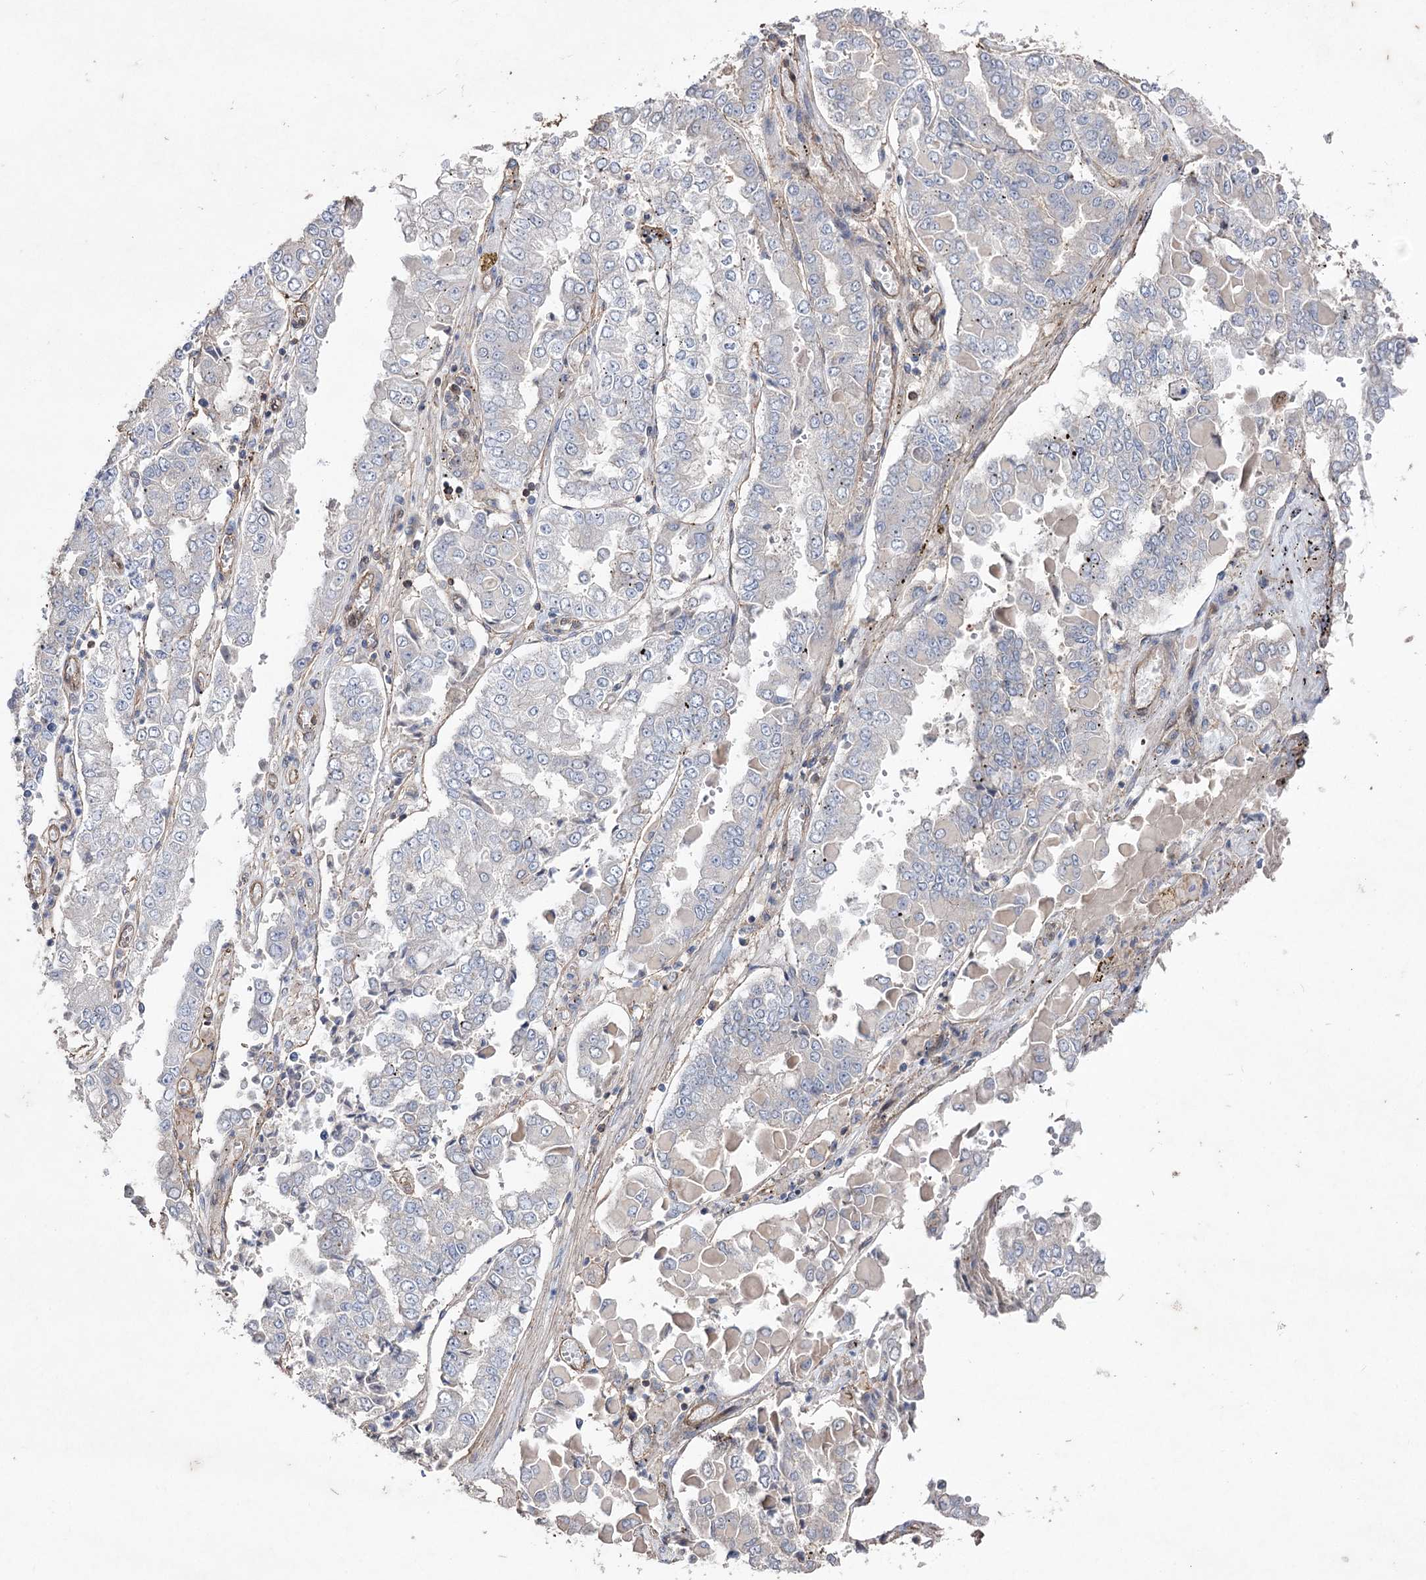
{"staining": {"intensity": "negative", "quantity": "none", "location": "none"}, "tissue": "stomach cancer", "cell_type": "Tumor cells", "image_type": "cancer", "snomed": [{"axis": "morphology", "description": "Adenocarcinoma, NOS"}, {"axis": "topography", "description": "Stomach"}], "caption": "Stomach cancer was stained to show a protein in brown. There is no significant positivity in tumor cells.", "gene": "FAM13B", "patient": {"sex": "male", "age": 76}}